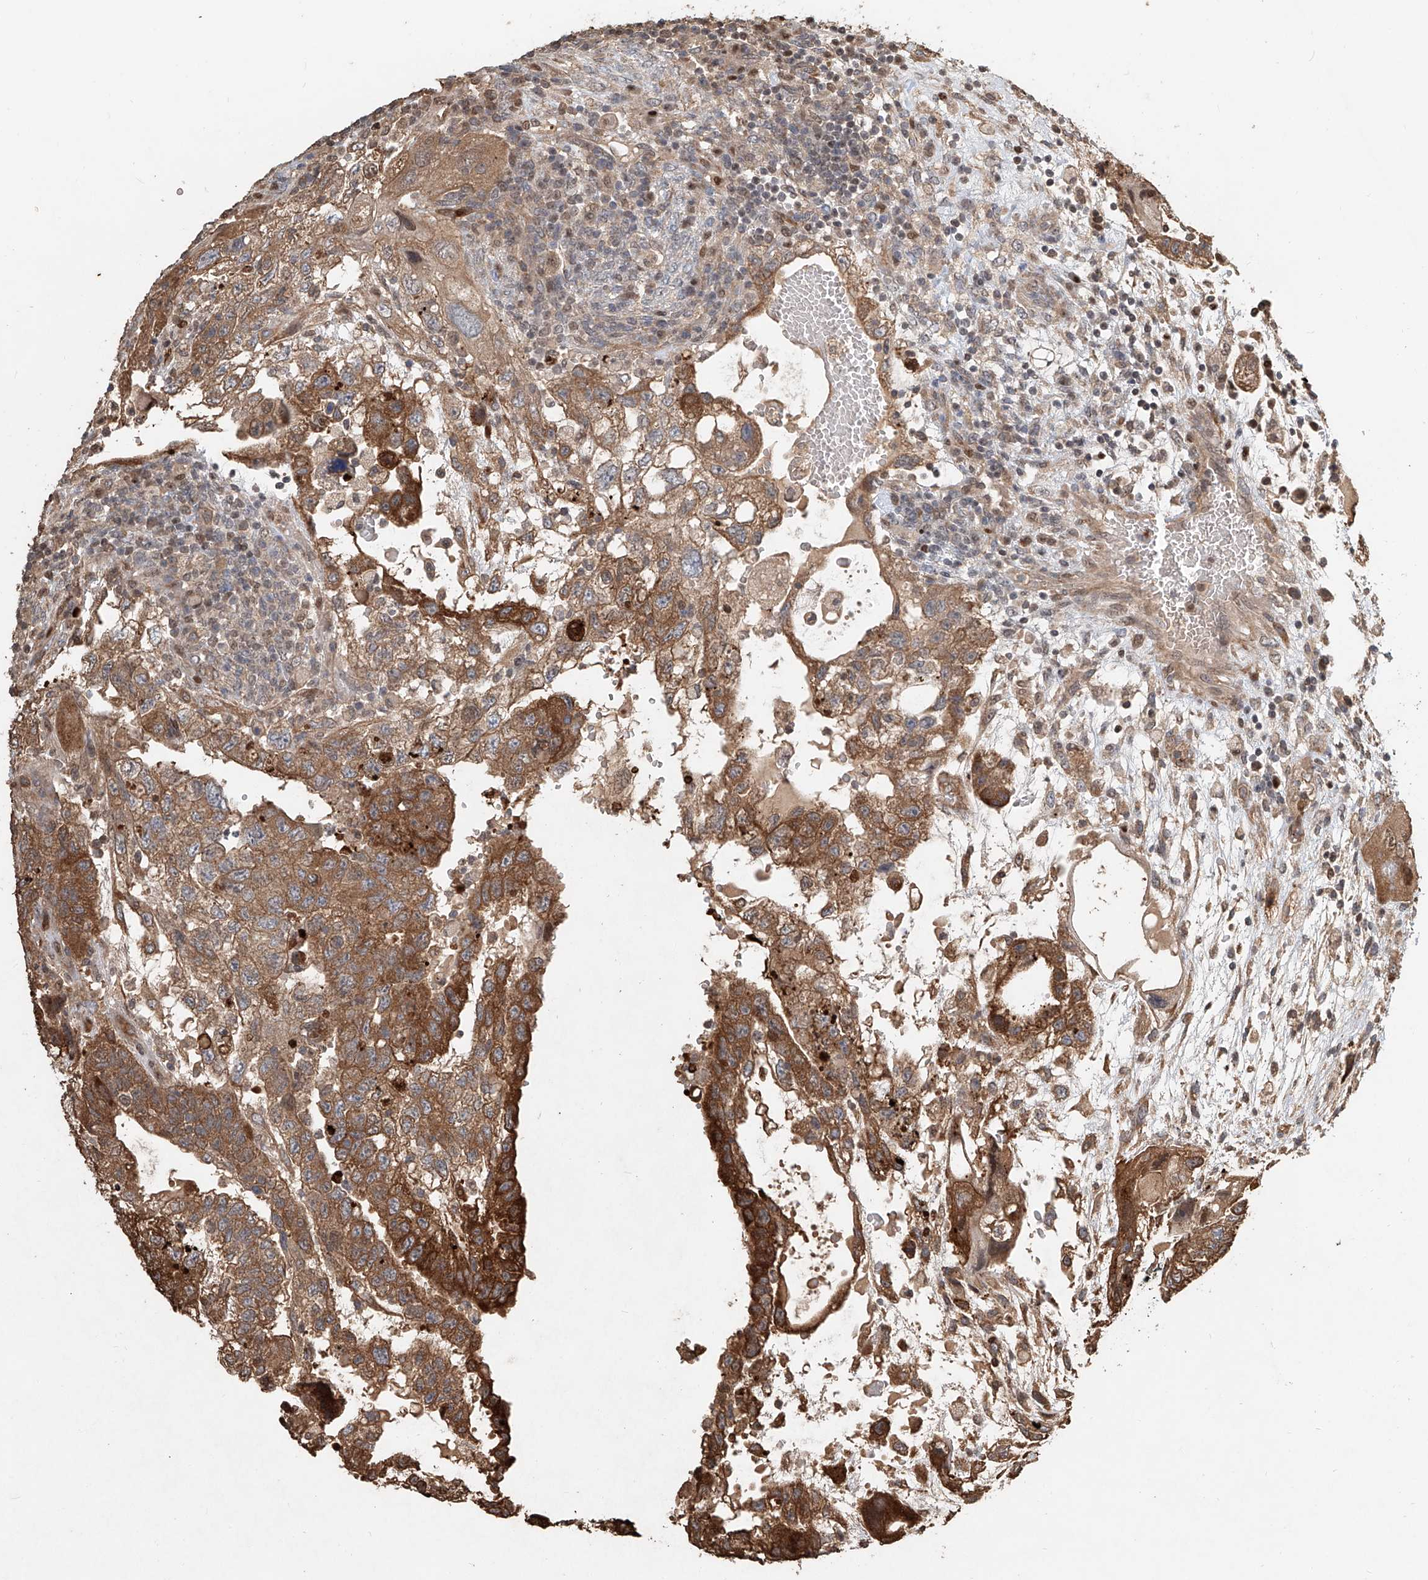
{"staining": {"intensity": "moderate", "quantity": ">75%", "location": "cytoplasmic/membranous"}, "tissue": "testis cancer", "cell_type": "Tumor cells", "image_type": "cancer", "snomed": [{"axis": "morphology", "description": "Carcinoma, Embryonal, NOS"}, {"axis": "topography", "description": "Testis"}], "caption": "Protein expression analysis of testis embryonal carcinoma exhibits moderate cytoplasmic/membranous positivity in approximately >75% of tumor cells.", "gene": "RMND1", "patient": {"sex": "male", "age": 36}}